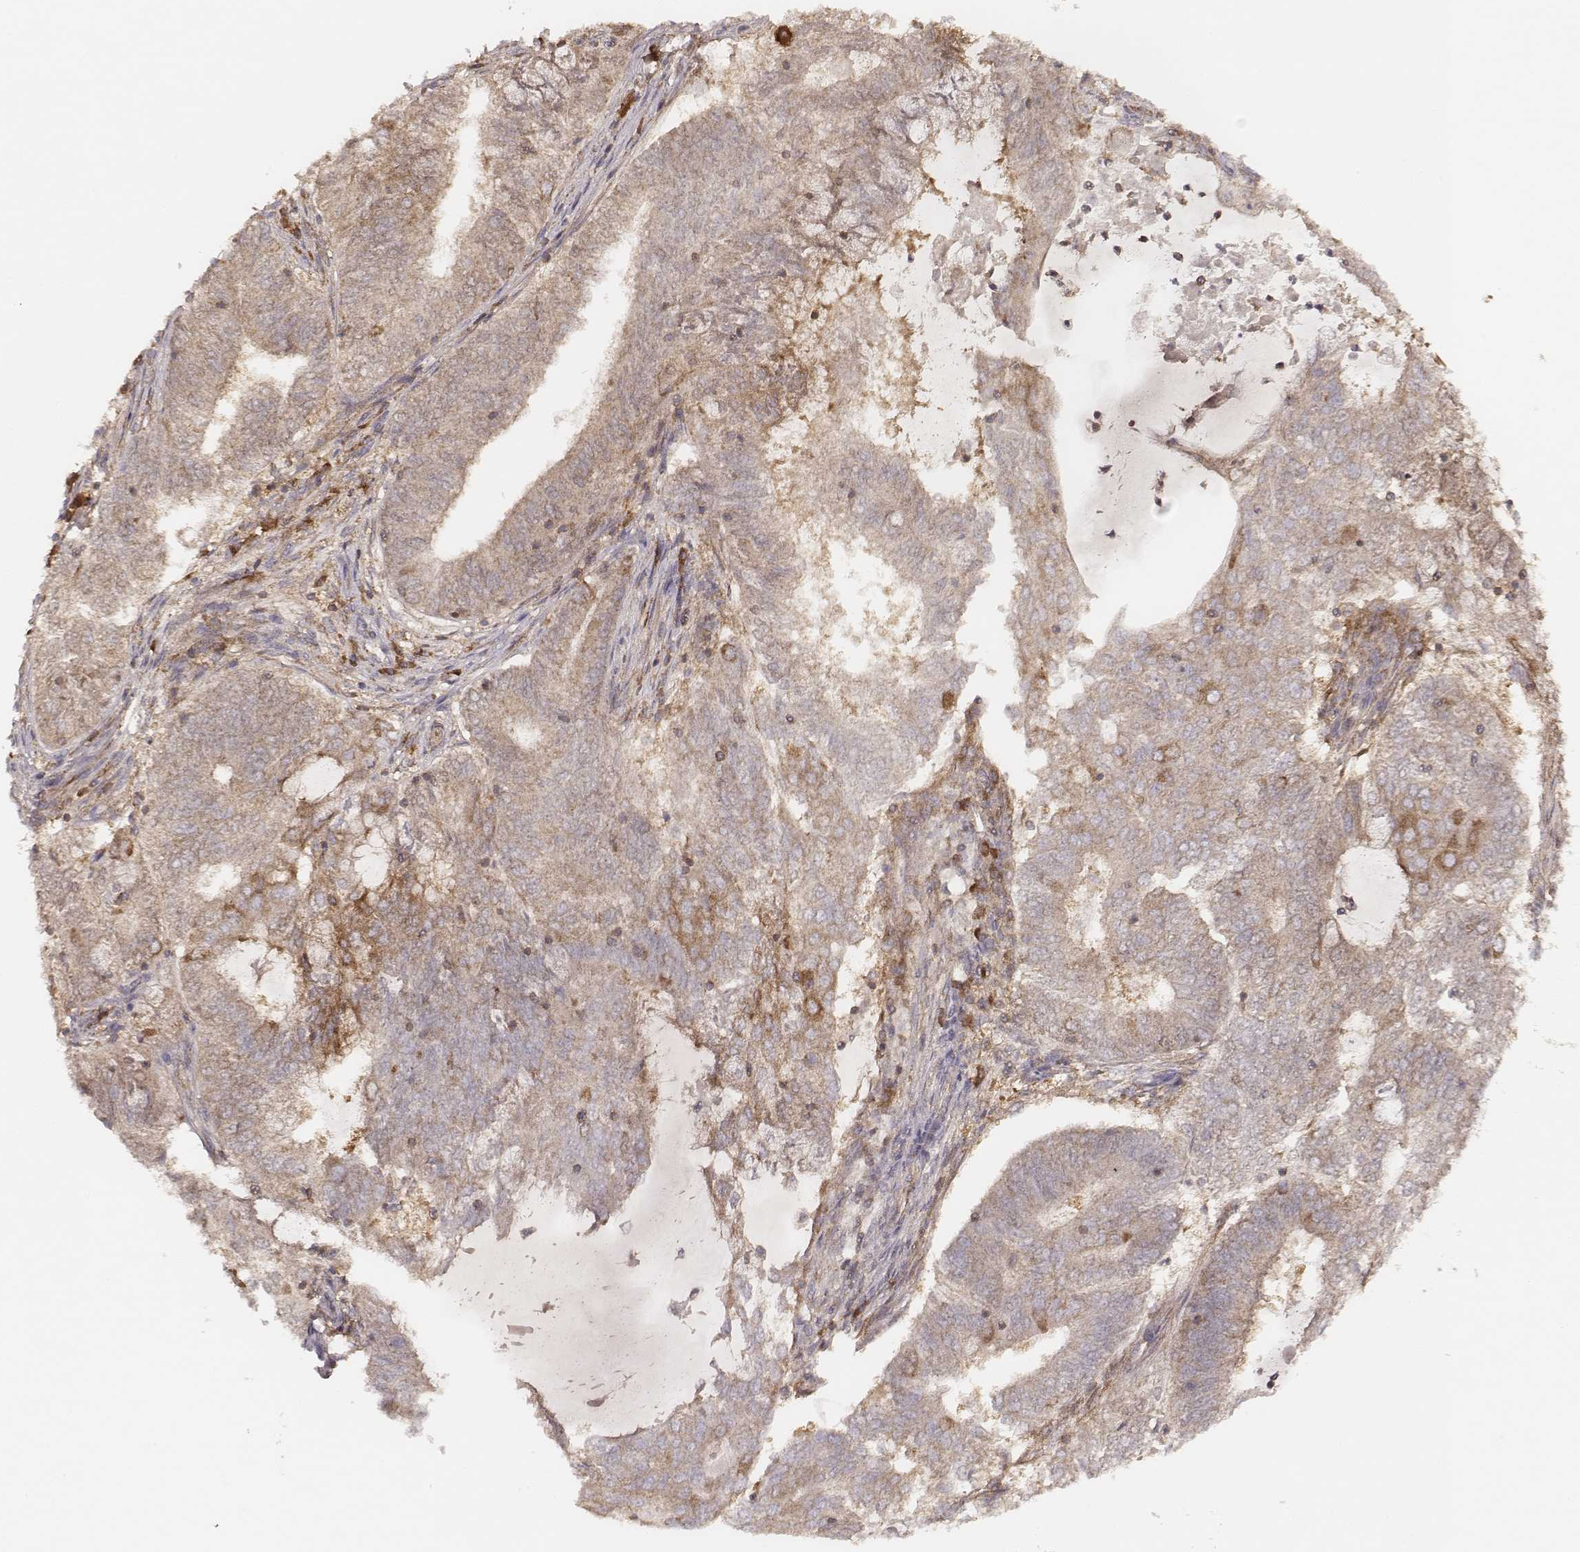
{"staining": {"intensity": "moderate", "quantity": ">75%", "location": "cytoplasmic/membranous"}, "tissue": "endometrial cancer", "cell_type": "Tumor cells", "image_type": "cancer", "snomed": [{"axis": "morphology", "description": "Adenocarcinoma, NOS"}, {"axis": "topography", "description": "Endometrium"}], "caption": "Immunohistochemical staining of human endometrial cancer shows moderate cytoplasmic/membranous protein staining in about >75% of tumor cells.", "gene": "CARS1", "patient": {"sex": "female", "age": 62}}